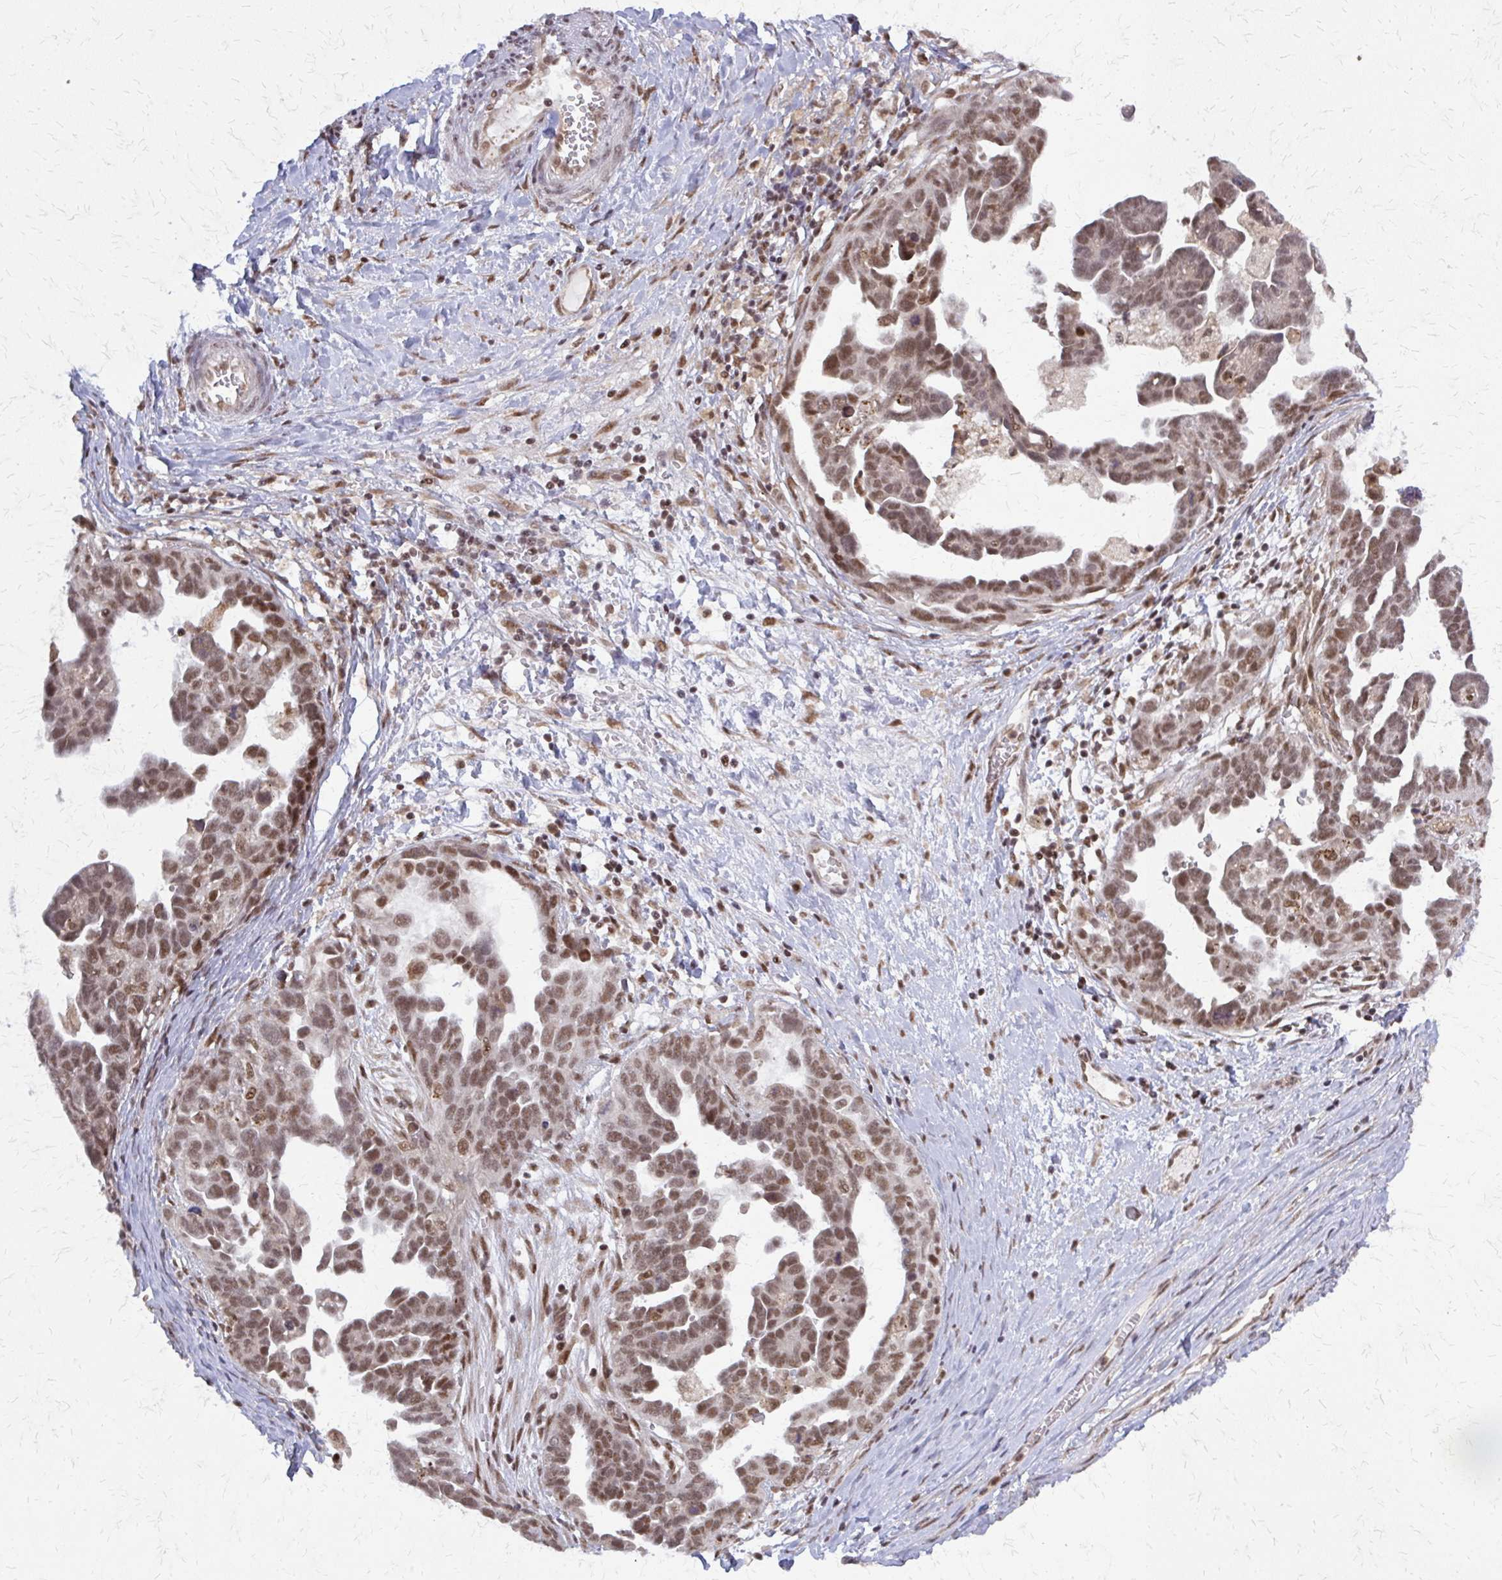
{"staining": {"intensity": "moderate", "quantity": ">75%", "location": "nuclear"}, "tissue": "ovarian cancer", "cell_type": "Tumor cells", "image_type": "cancer", "snomed": [{"axis": "morphology", "description": "Cystadenocarcinoma, serous, NOS"}, {"axis": "topography", "description": "Ovary"}], "caption": "This is a micrograph of immunohistochemistry staining of serous cystadenocarcinoma (ovarian), which shows moderate staining in the nuclear of tumor cells.", "gene": "HDAC3", "patient": {"sex": "female", "age": 54}}